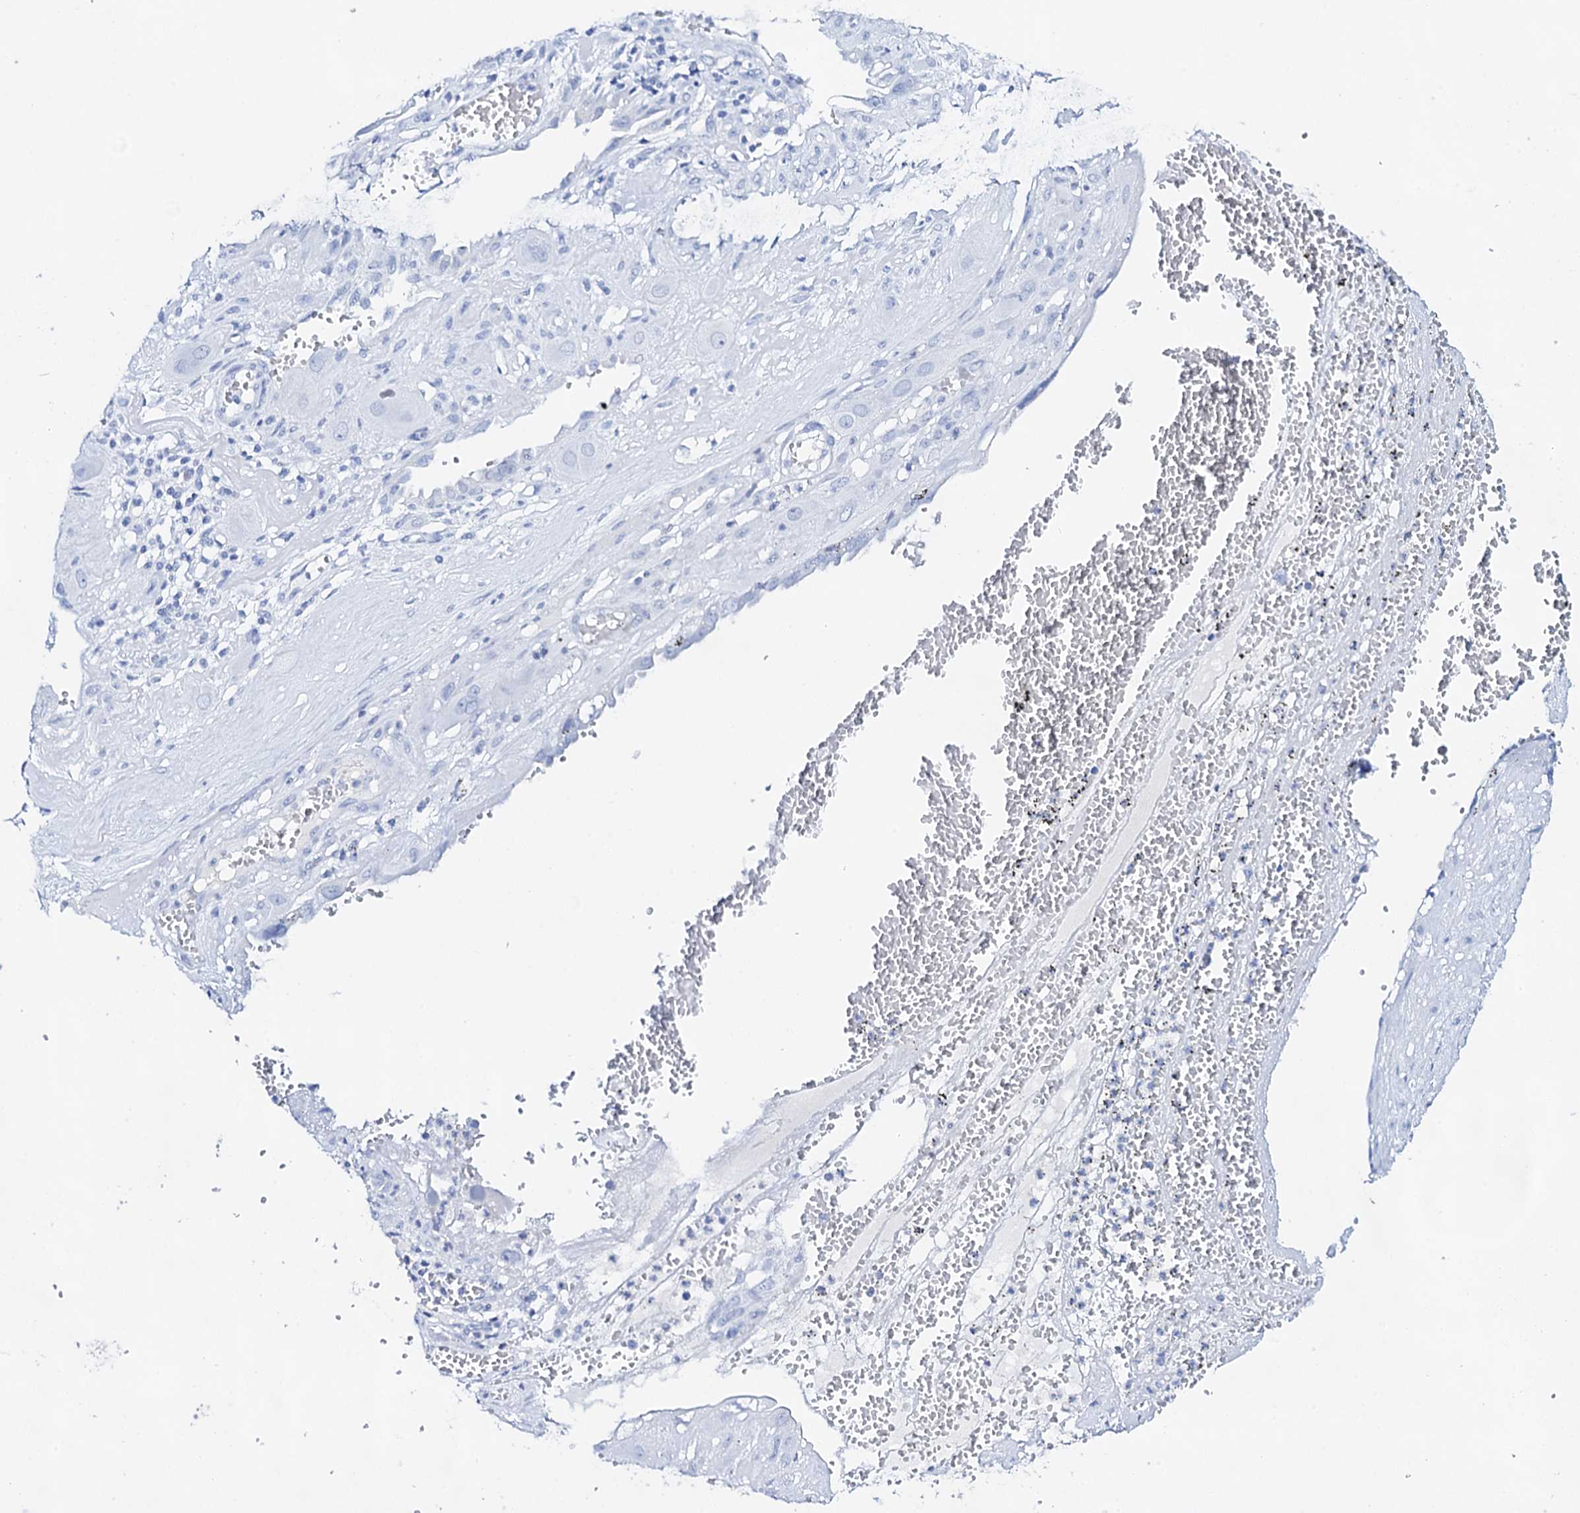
{"staining": {"intensity": "negative", "quantity": "none", "location": "none"}, "tissue": "cervical cancer", "cell_type": "Tumor cells", "image_type": "cancer", "snomed": [{"axis": "morphology", "description": "Squamous cell carcinoma, NOS"}, {"axis": "topography", "description": "Cervix"}], "caption": "DAB immunohistochemical staining of human squamous cell carcinoma (cervical) exhibits no significant staining in tumor cells. (DAB immunohistochemistry, high magnification).", "gene": "FBXL16", "patient": {"sex": "female", "age": 34}}